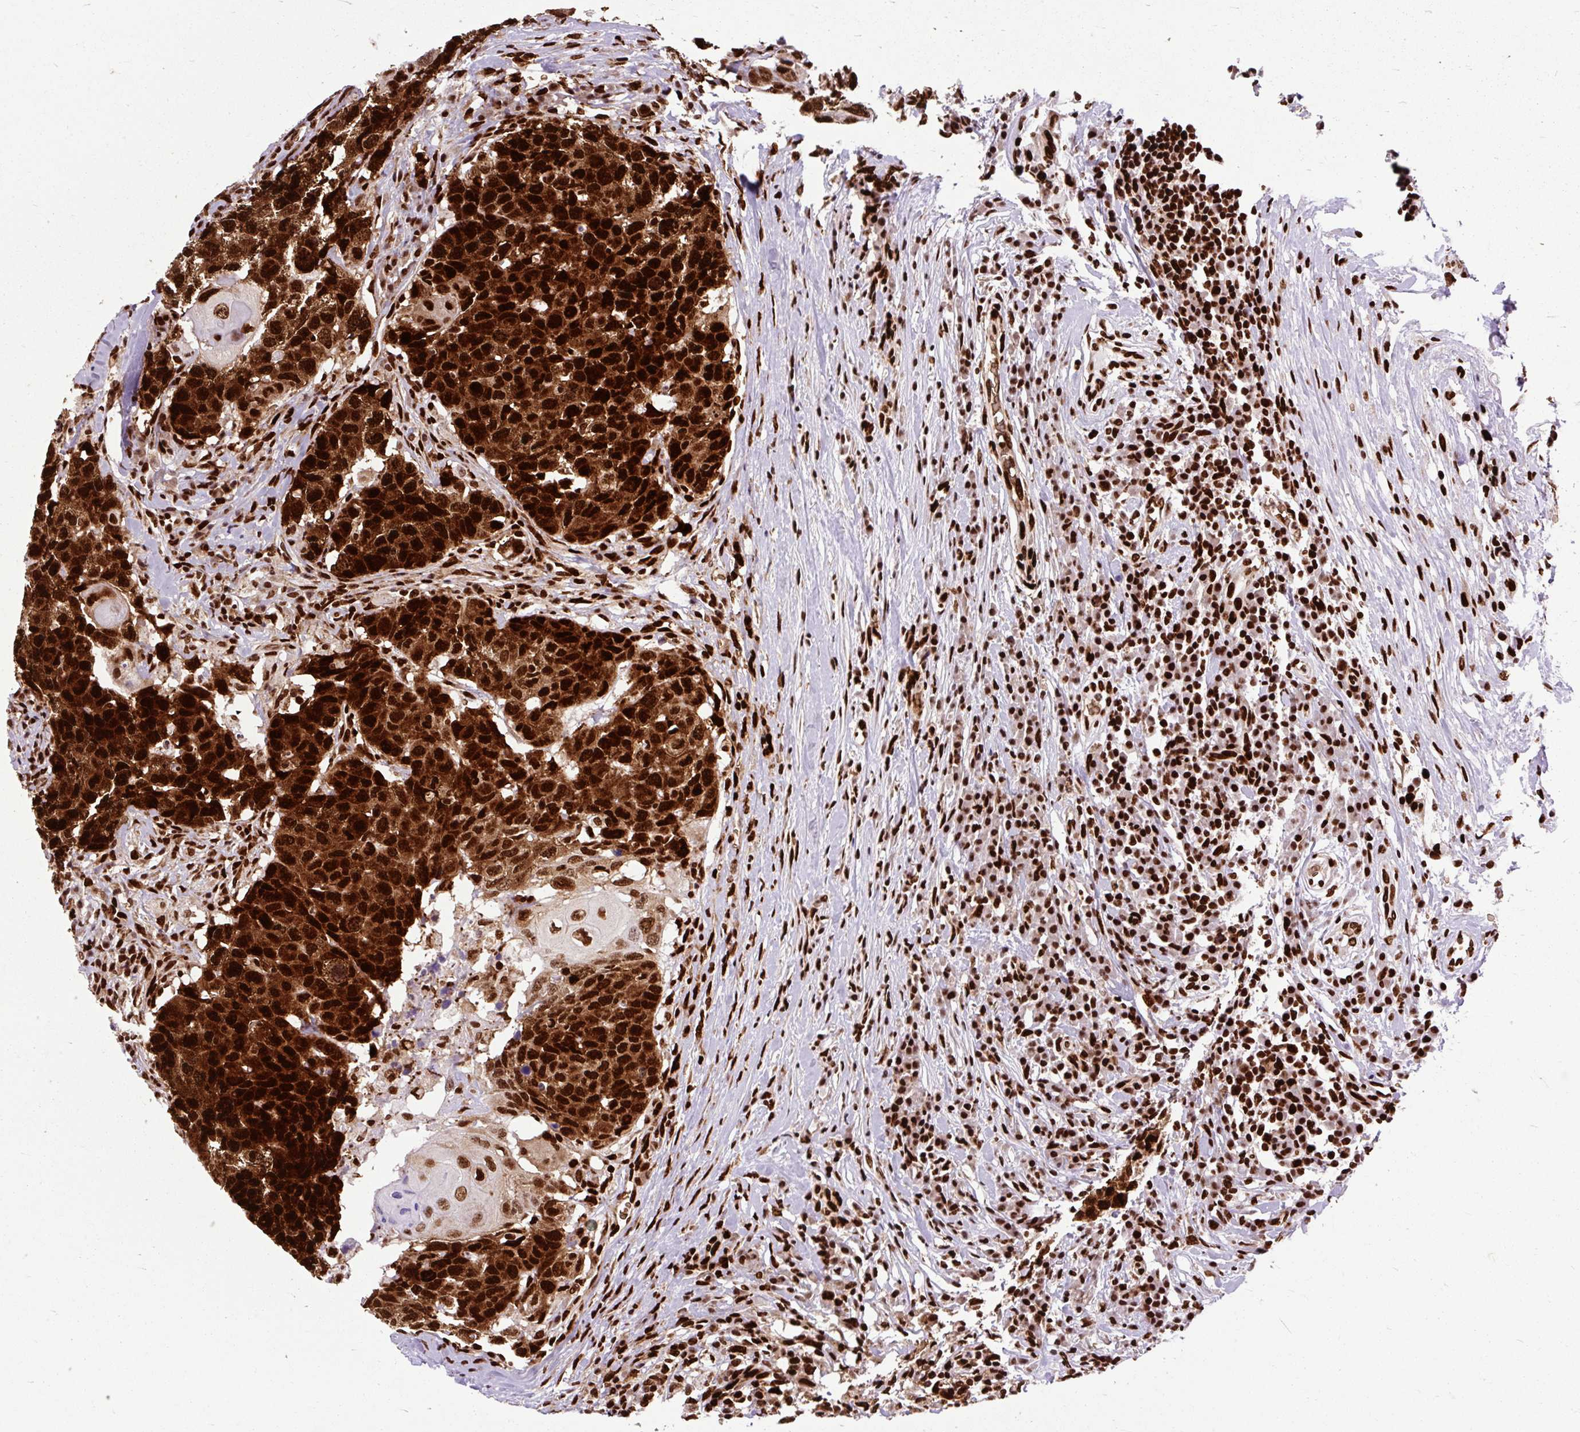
{"staining": {"intensity": "strong", "quantity": ">75%", "location": "nuclear"}, "tissue": "head and neck cancer", "cell_type": "Tumor cells", "image_type": "cancer", "snomed": [{"axis": "morphology", "description": "Normal tissue, NOS"}, {"axis": "morphology", "description": "Squamous cell carcinoma, NOS"}, {"axis": "topography", "description": "Skeletal muscle"}, {"axis": "topography", "description": "Vascular tissue"}, {"axis": "topography", "description": "Peripheral nerve tissue"}, {"axis": "topography", "description": "Head-Neck"}], "caption": "IHC micrograph of neoplastic tissue: head and neck cancer stained using immunohistochemistry demonstrates high levels of strong protein expression localized specifically in the nuclear of tumor cells, appearing as a nuclear brown color.", "gene": "FUS", "patient": {"sex": "male", "age": 66}}